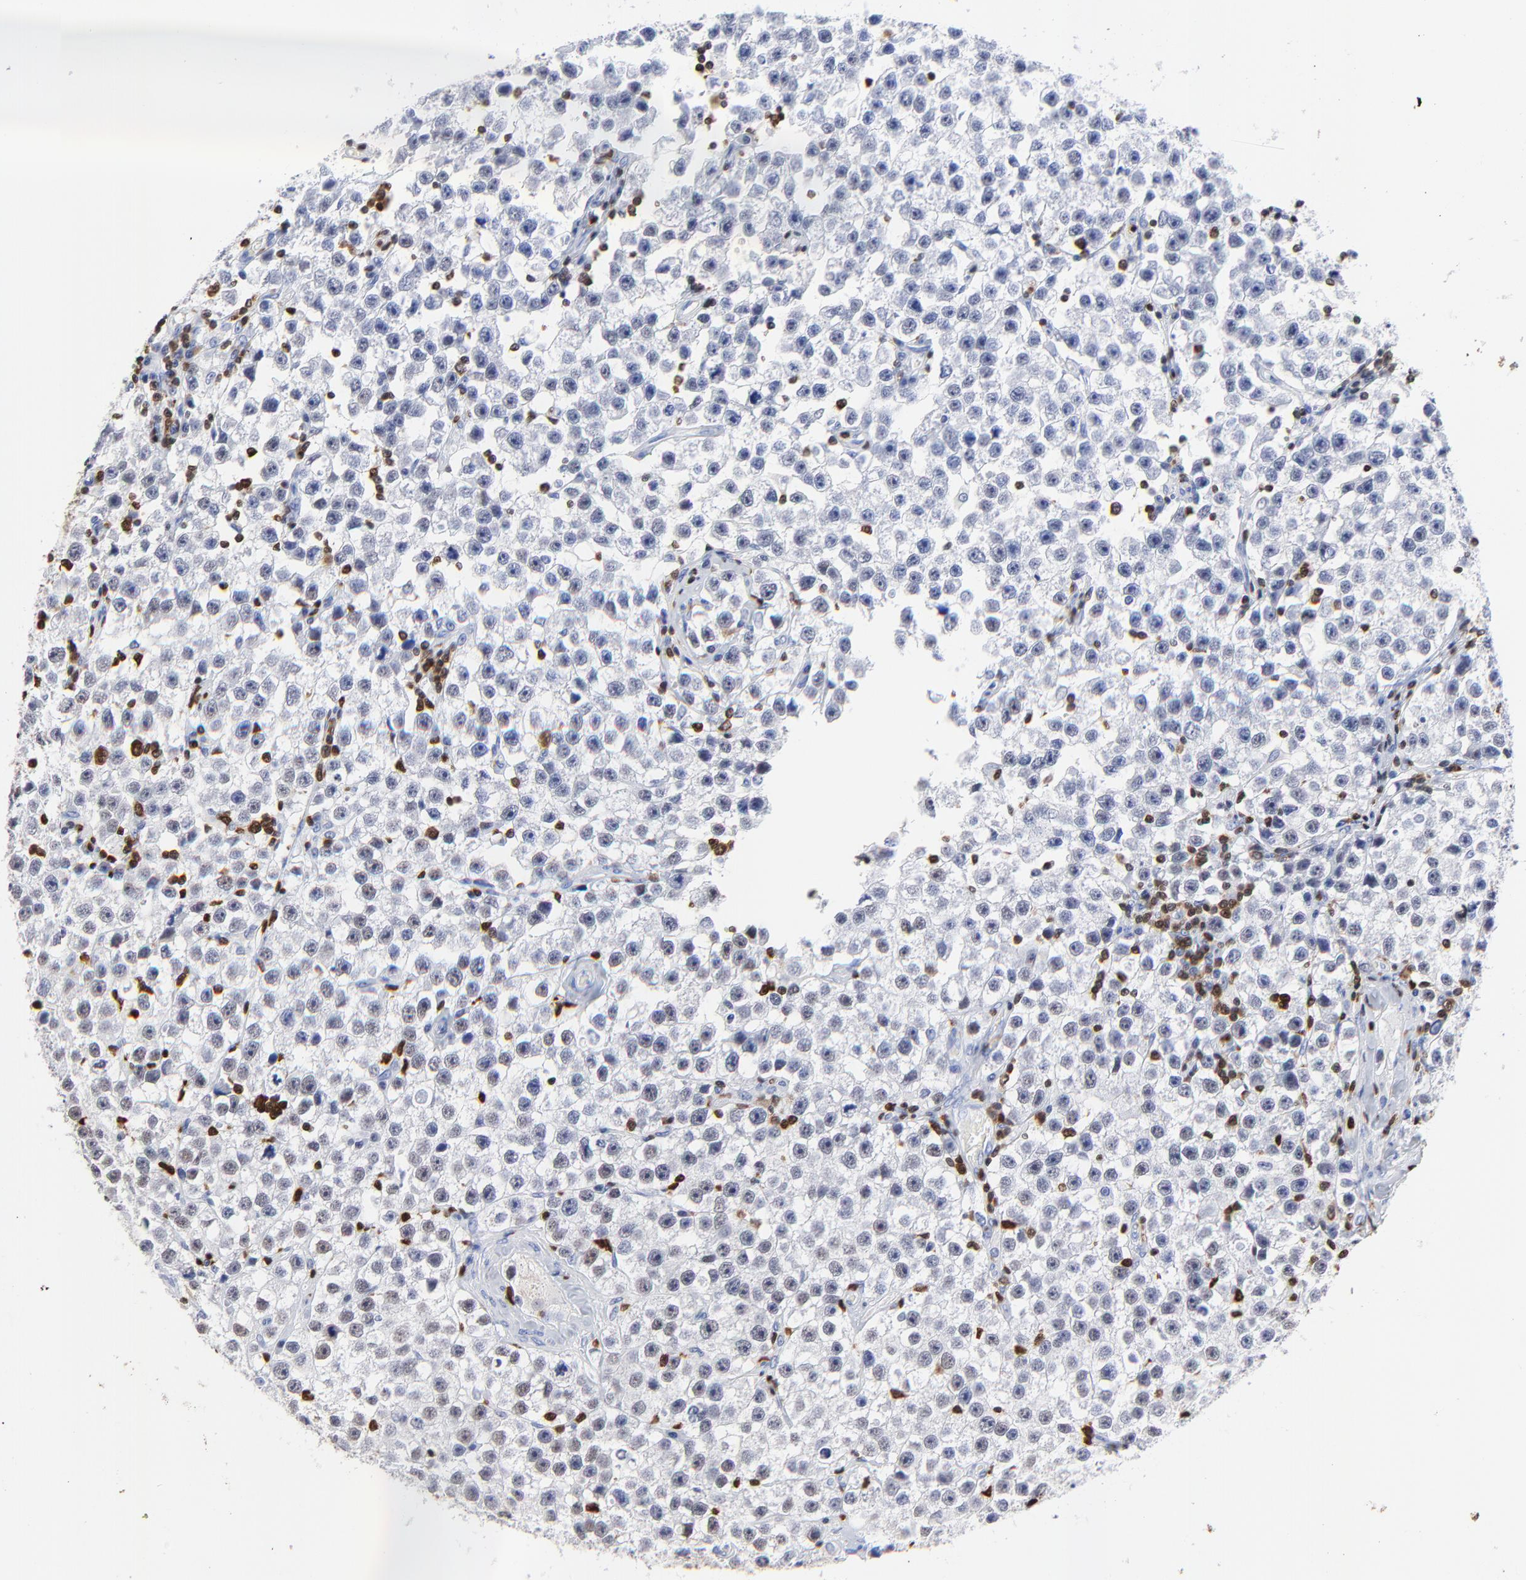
{"staining": {"intensity": "negative", "quantity": "none", "location": "none"}, "tissue": "testis cancer", "cell_type": "Tumor cells", "image_type": "cancer", "snomed": [{"axis": "morphology", "description": "Seminoma, NOS"}, {"axis": "topography", "description": "Testis"}], "caption": "Testis cancer (seminoma) was stained to show a protein in brown. There is no significant staining in tumor cells.", "gene": "ZAP70", "patient": {"sex": "male", "age": 32}}